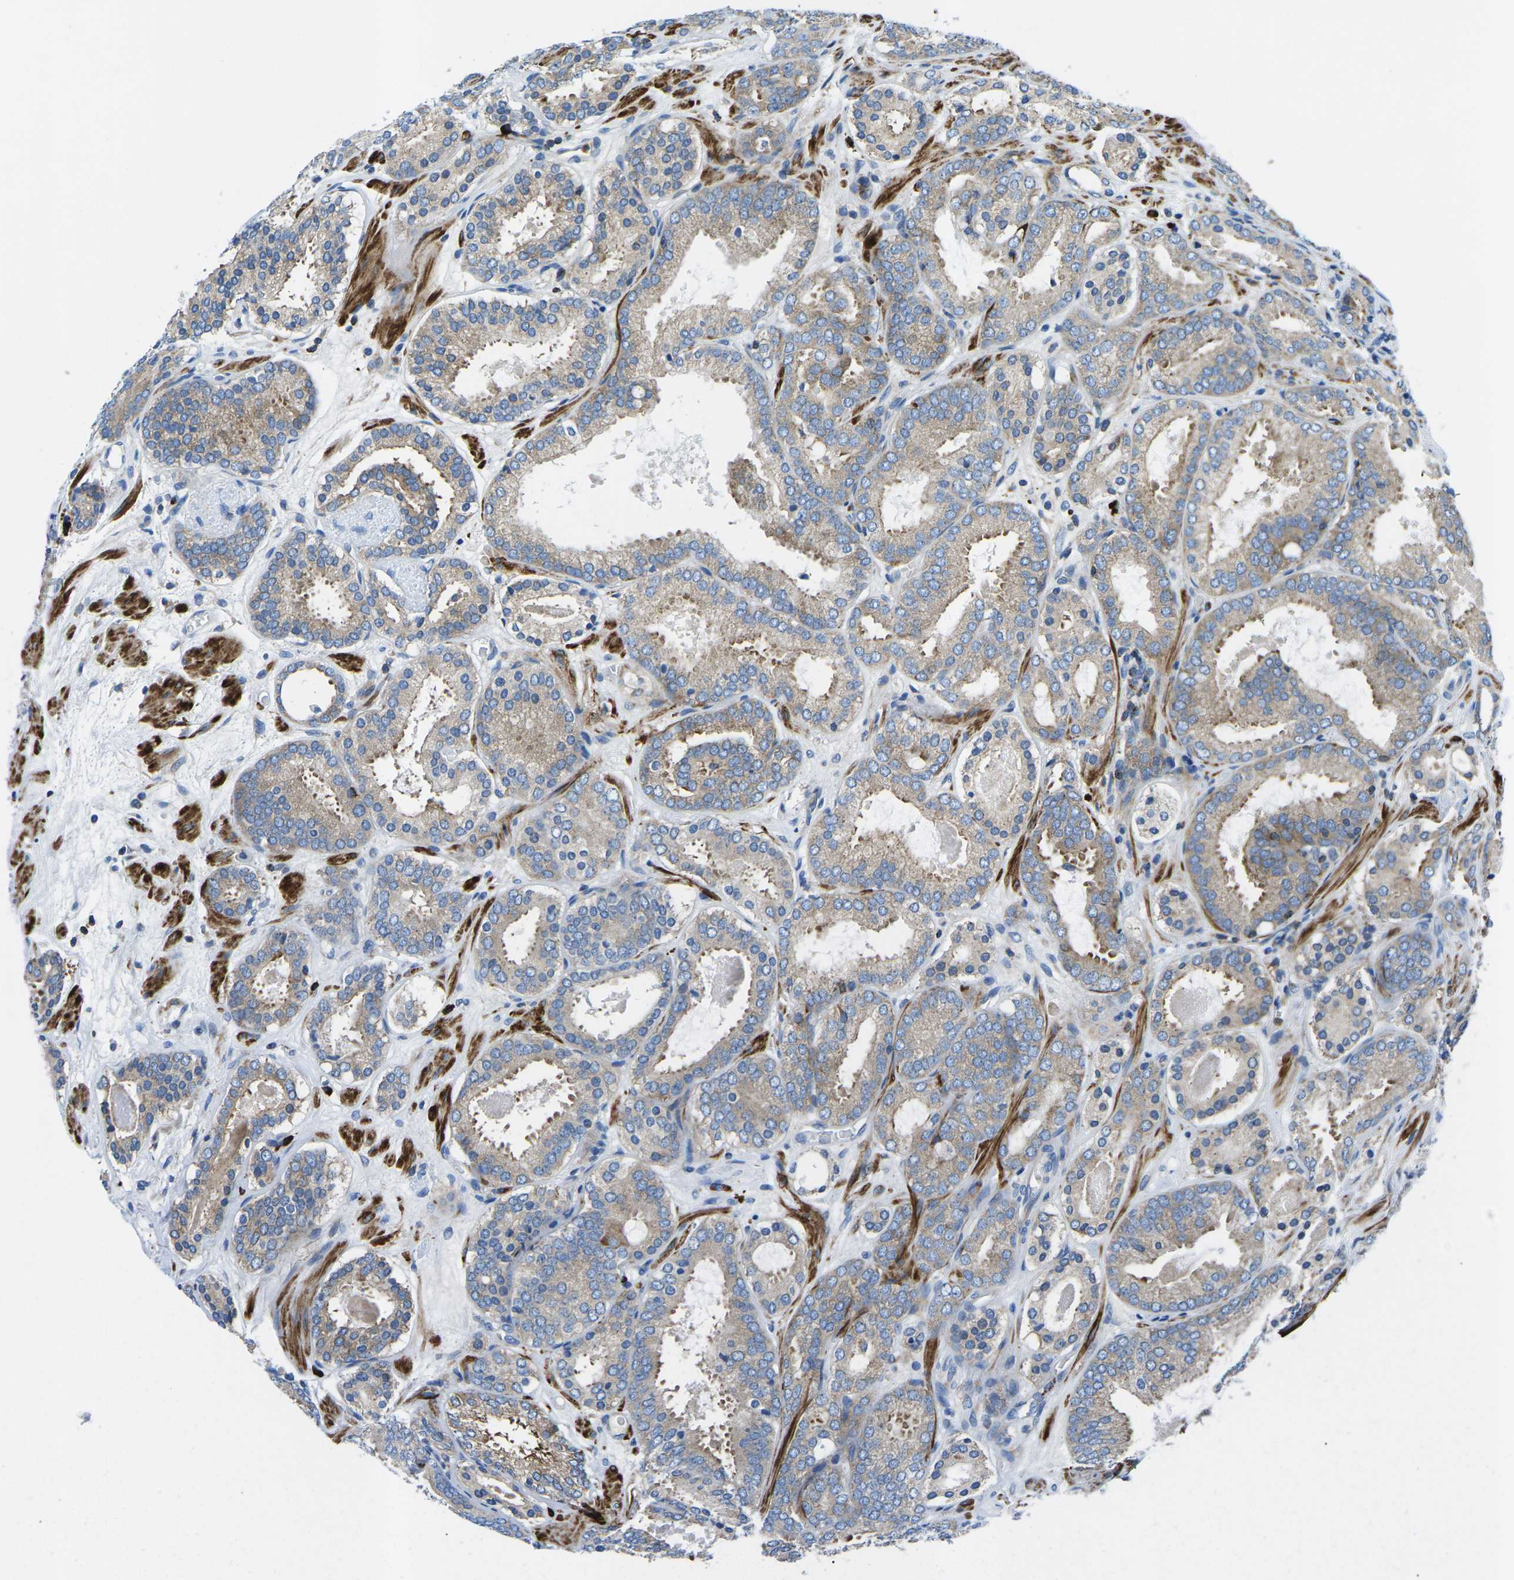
{"staining": {"intensity": "weak", "quantity": ">75%", "location": "cytoplasmic/membranous"}, "tissue": "prostate cancer", "cell_type": "Tumor cells", "image_type": "cancer", "snomed": [{"axis": "morphology", "description": "Adenocarcinoma, Low grade"}, {"axis": "topography", "description": "Prostate"}], "caption": "DAB (3,3'-diaminobenzidine) immunohistochemical staining of low-grade adenocarcinoma (prostate) exhibits weak cytoplasmic/membranous protein expression in approximately >75% of tumor cells. (IHC, brightfield microscopy, high magnification).", "gene": "MC4R", "patient": {"sex": "male", "age": 69}}